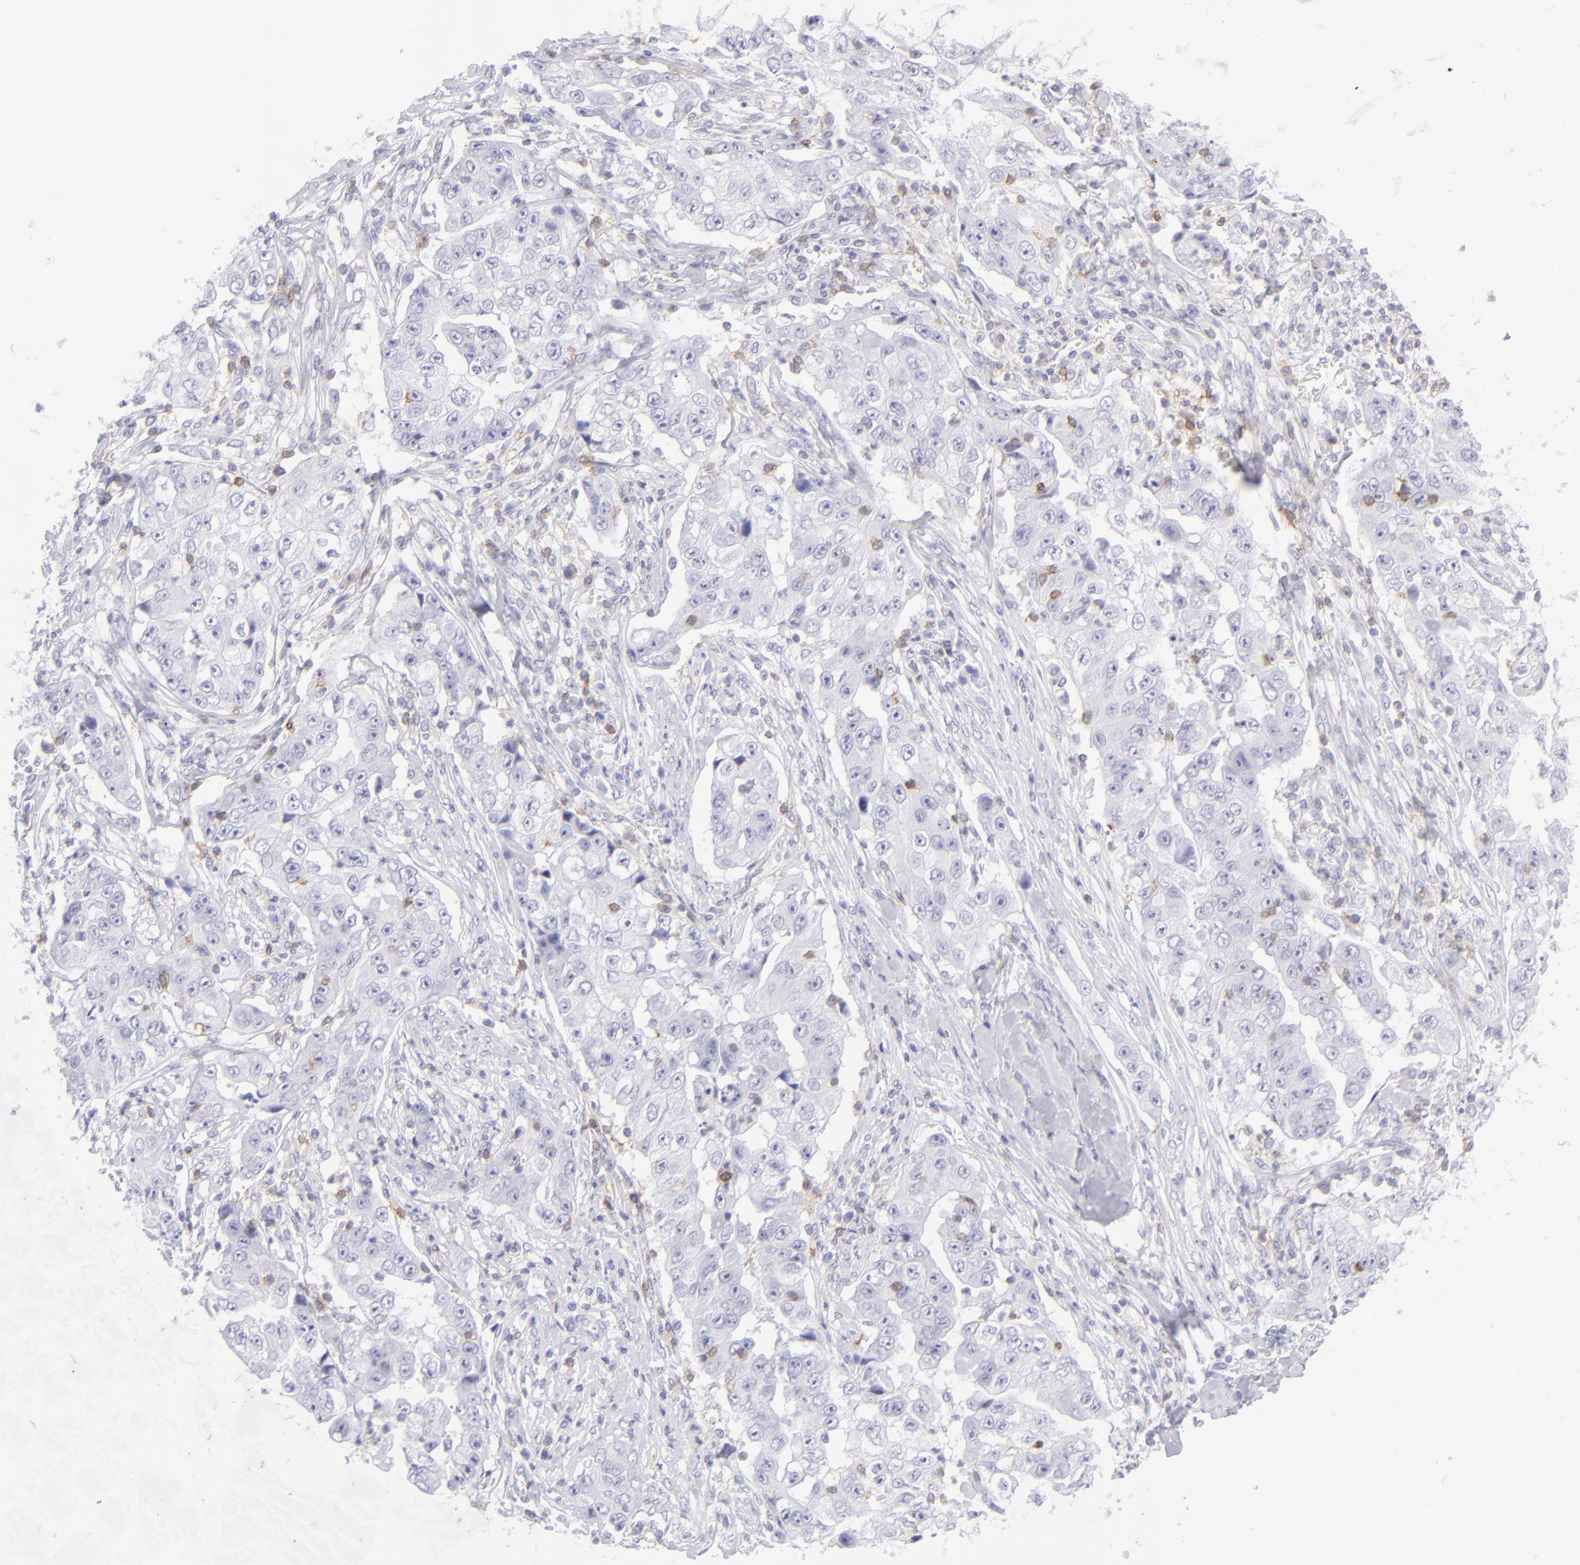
{"staining": {"intensity": "negative", "quantity": "none", "location": "none"}, "tissue": "lung cancer", "cell_type": "Tumor cells", "image_type": "cancer", "snomed": [{"axis": "morphology", "description": "Squamous cell carcinoma, NOS"}, {"axis": "topography", "description": "Lung"}], "caption": "This micrograph is of squamous cell carcinoma (lung) stained with immunohistochemistry (IHC) to label a protein in brown with the nuclei are counter-stained blue. There is no positivity in tumor cells.", "gene": "CD69", "patient": {"sex": "male", "age": 64}}